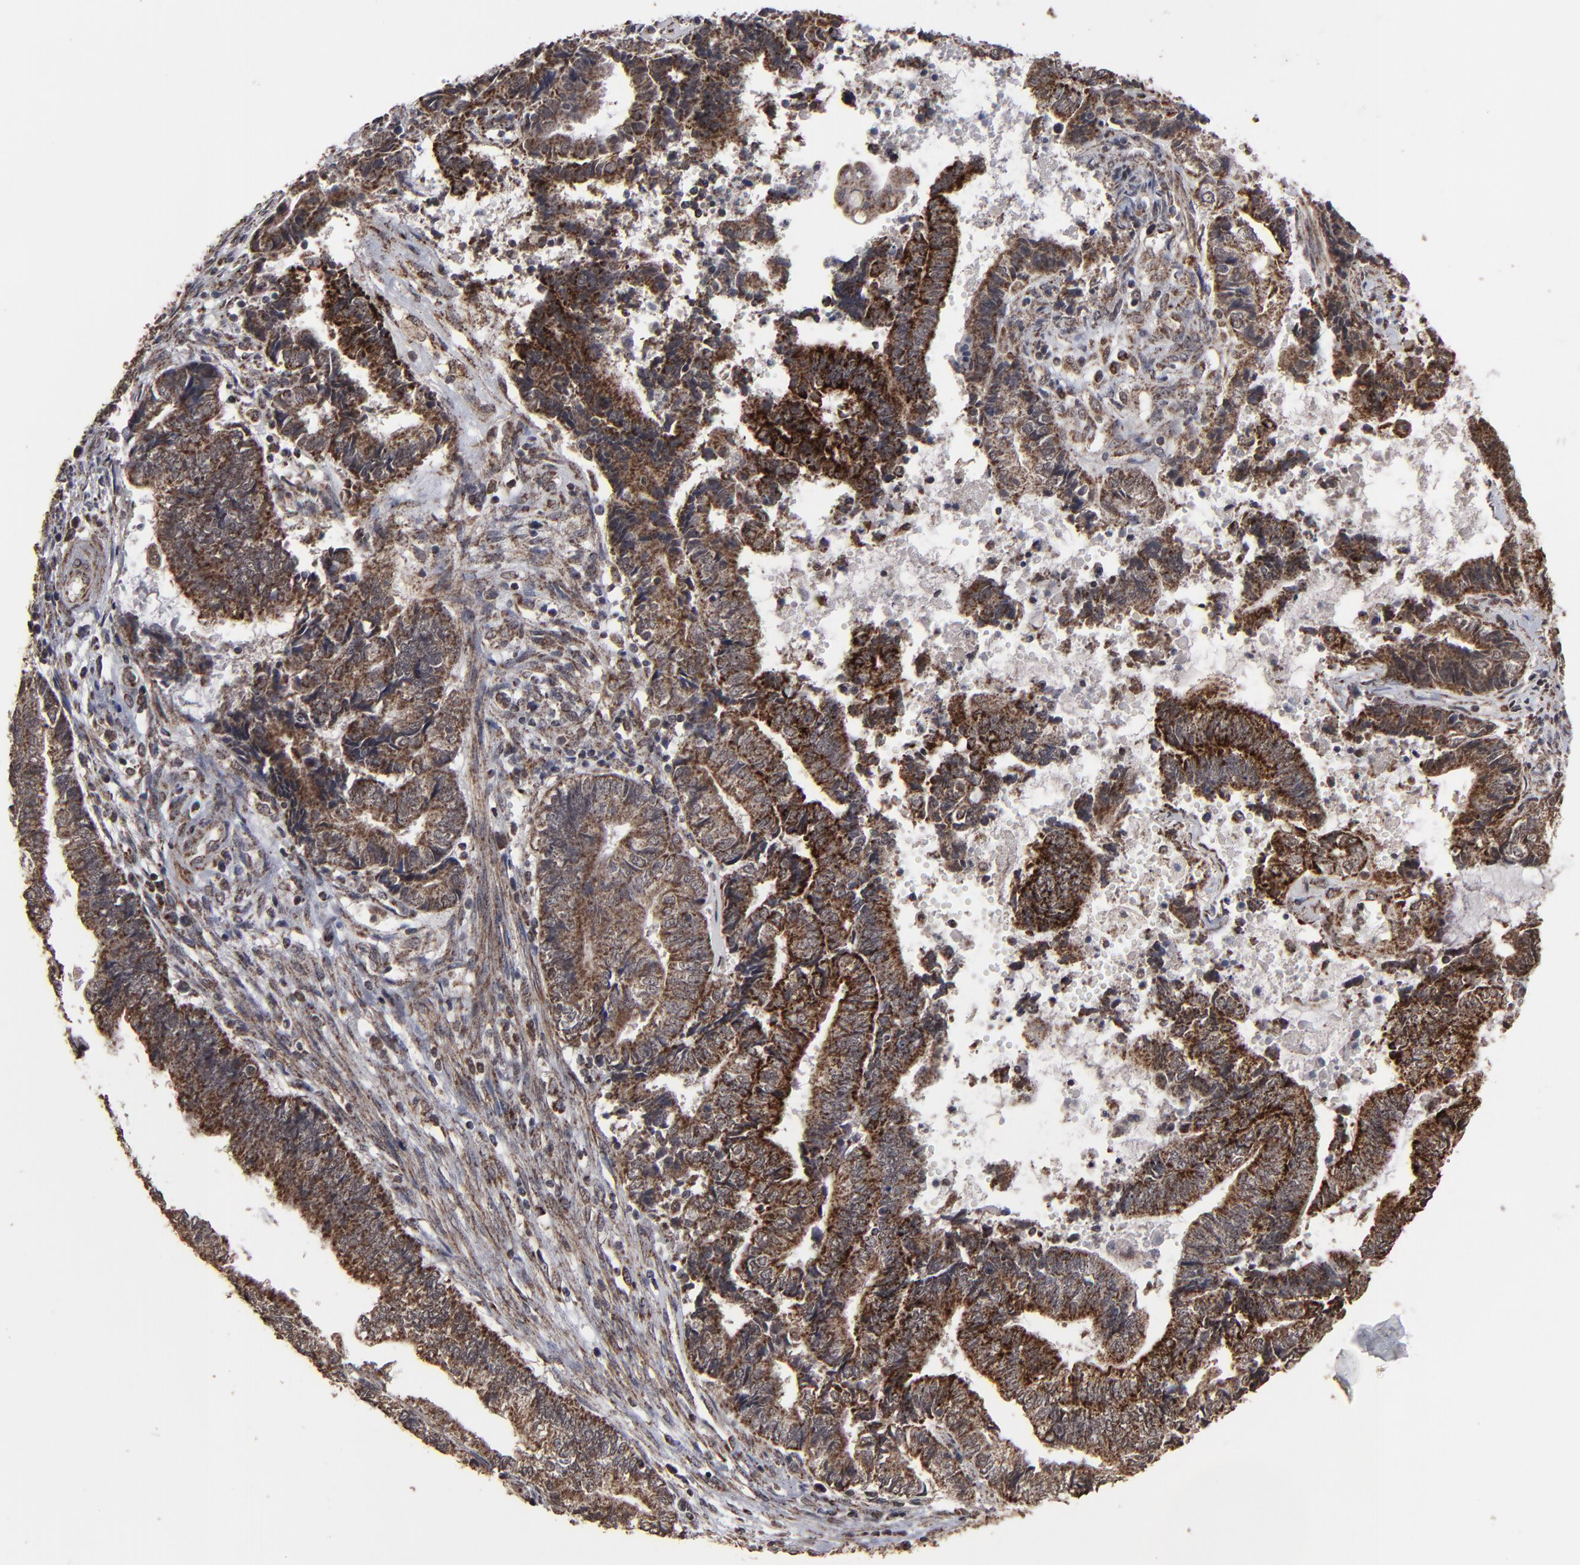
{"staining": {"intensity": "strong", "quantity": ">75%", "location": "cytoplasmic/membranous"}, "tissue": "endometrial cancer", "cell_type": "Tumor cells", "image_type": "cancer", "snomed": [{"axis": "morphology", "description": "Adenocarcinoma, NOS"}, {"axis": "topography", "description": "Uterus"}, {"axis": "topography", "description": "Endometrium"}], "caption": "High-power microscopy captured an immunohistochemistry (IHC) micrograph of adenocarcinoma (endometrial), revealing strong cytoplasmic/membranous positivity in approximately >75% of tumor cells.", "gene": "BNIP3", "patient": {"sex": "female", "age": 70}}